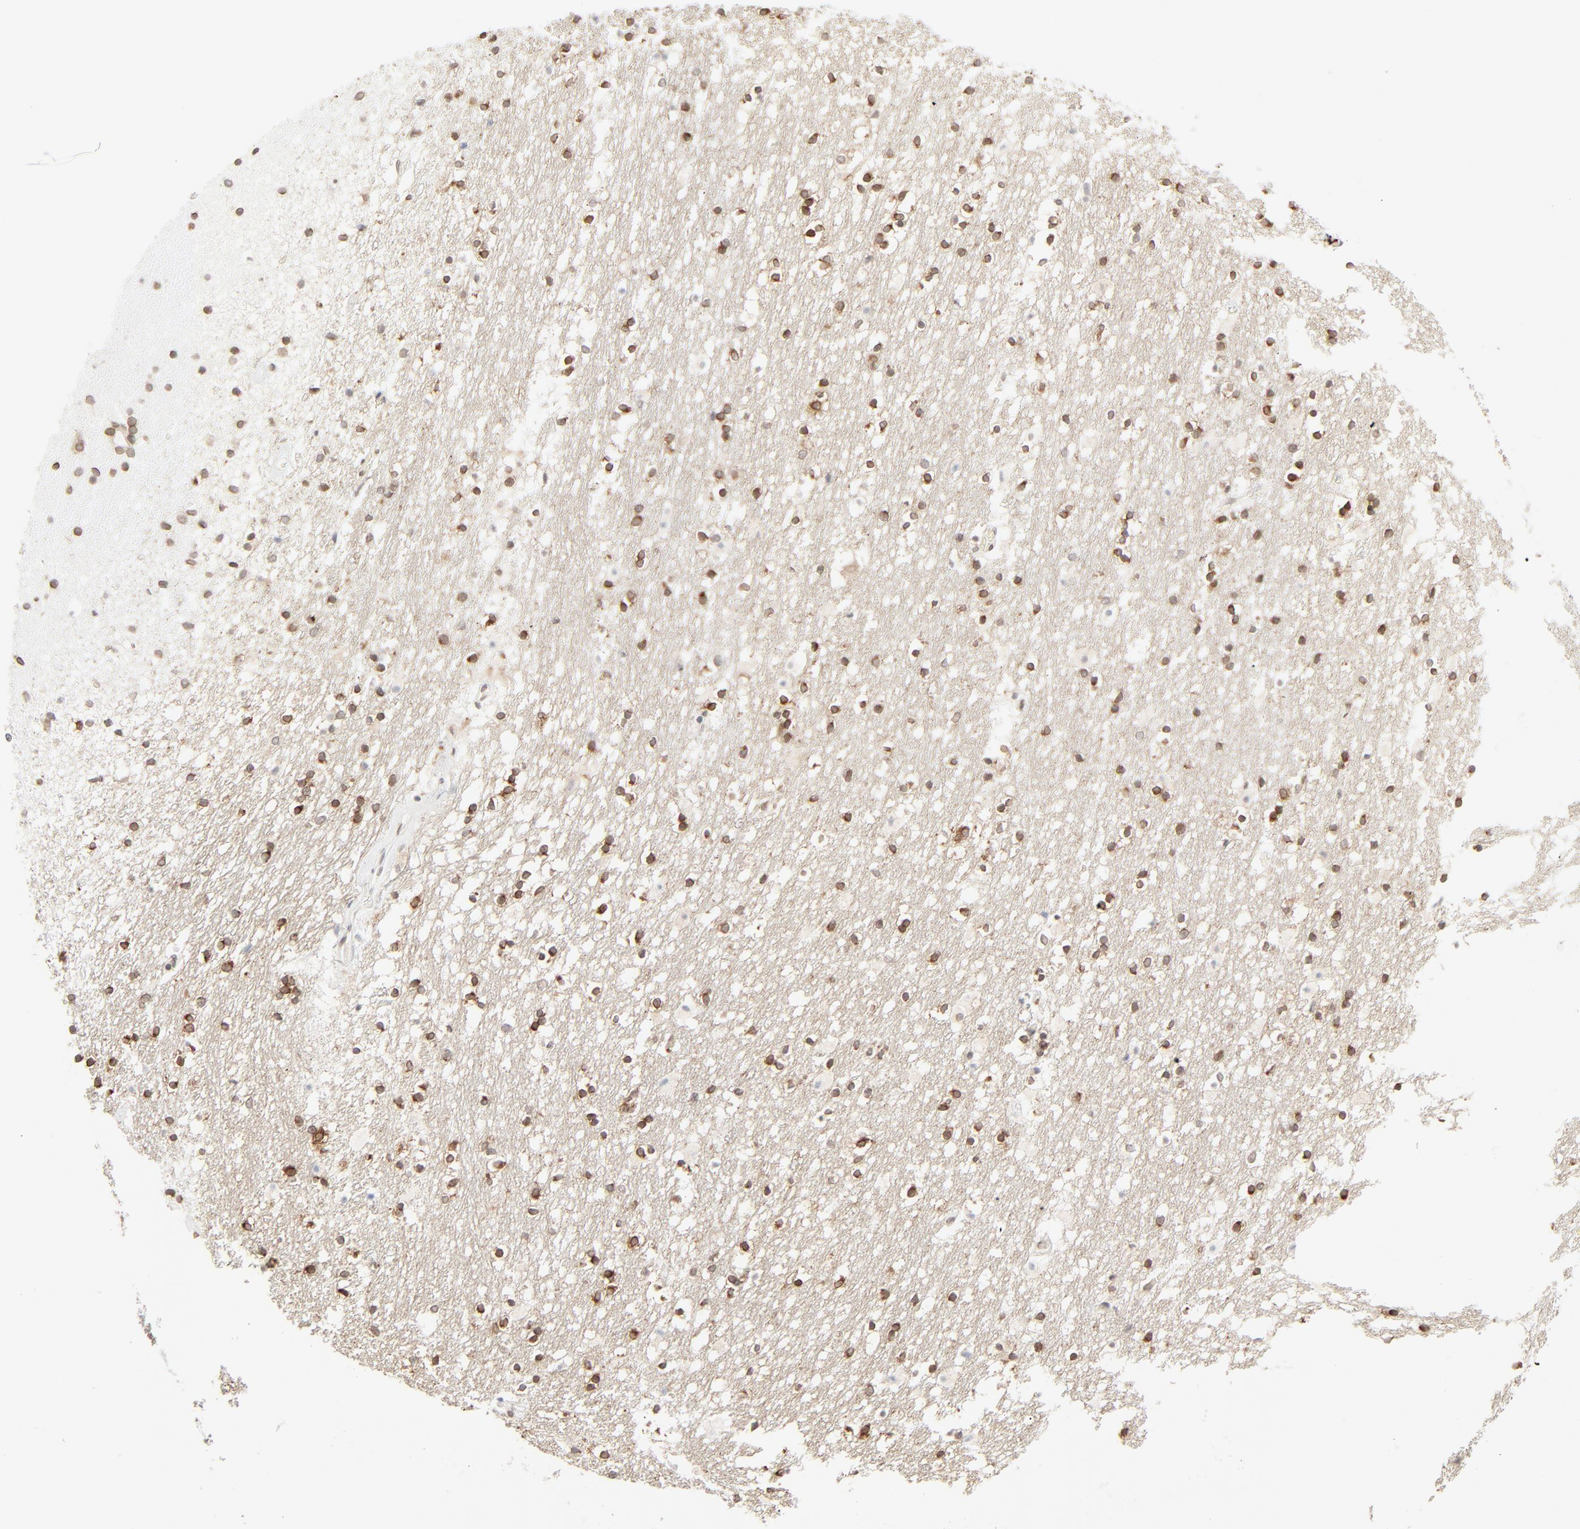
{"staining": {"intensity": "moderate", "quantity": ">75%", "location": "cytoplasmic/membranous,nuclear"}, "tissue": "caudate", "cell_type": "Glial cells", "image_type": "normal", "snomed": [{"axis": "morphology", "description": "Normal tissue, NOS"}, {"axis": "topography", "description": "Lateral ventricle wall"}], "caption": "This photomicrograph demonstrates immunohistochemistry staining of unremarkable caudate, with medium moderate cytoplasmic/membranous,nuclear staining in approximately >75% of glial cells.", "gene": "MAD1L1", "patient": {"sex": "male", "age": 45}}